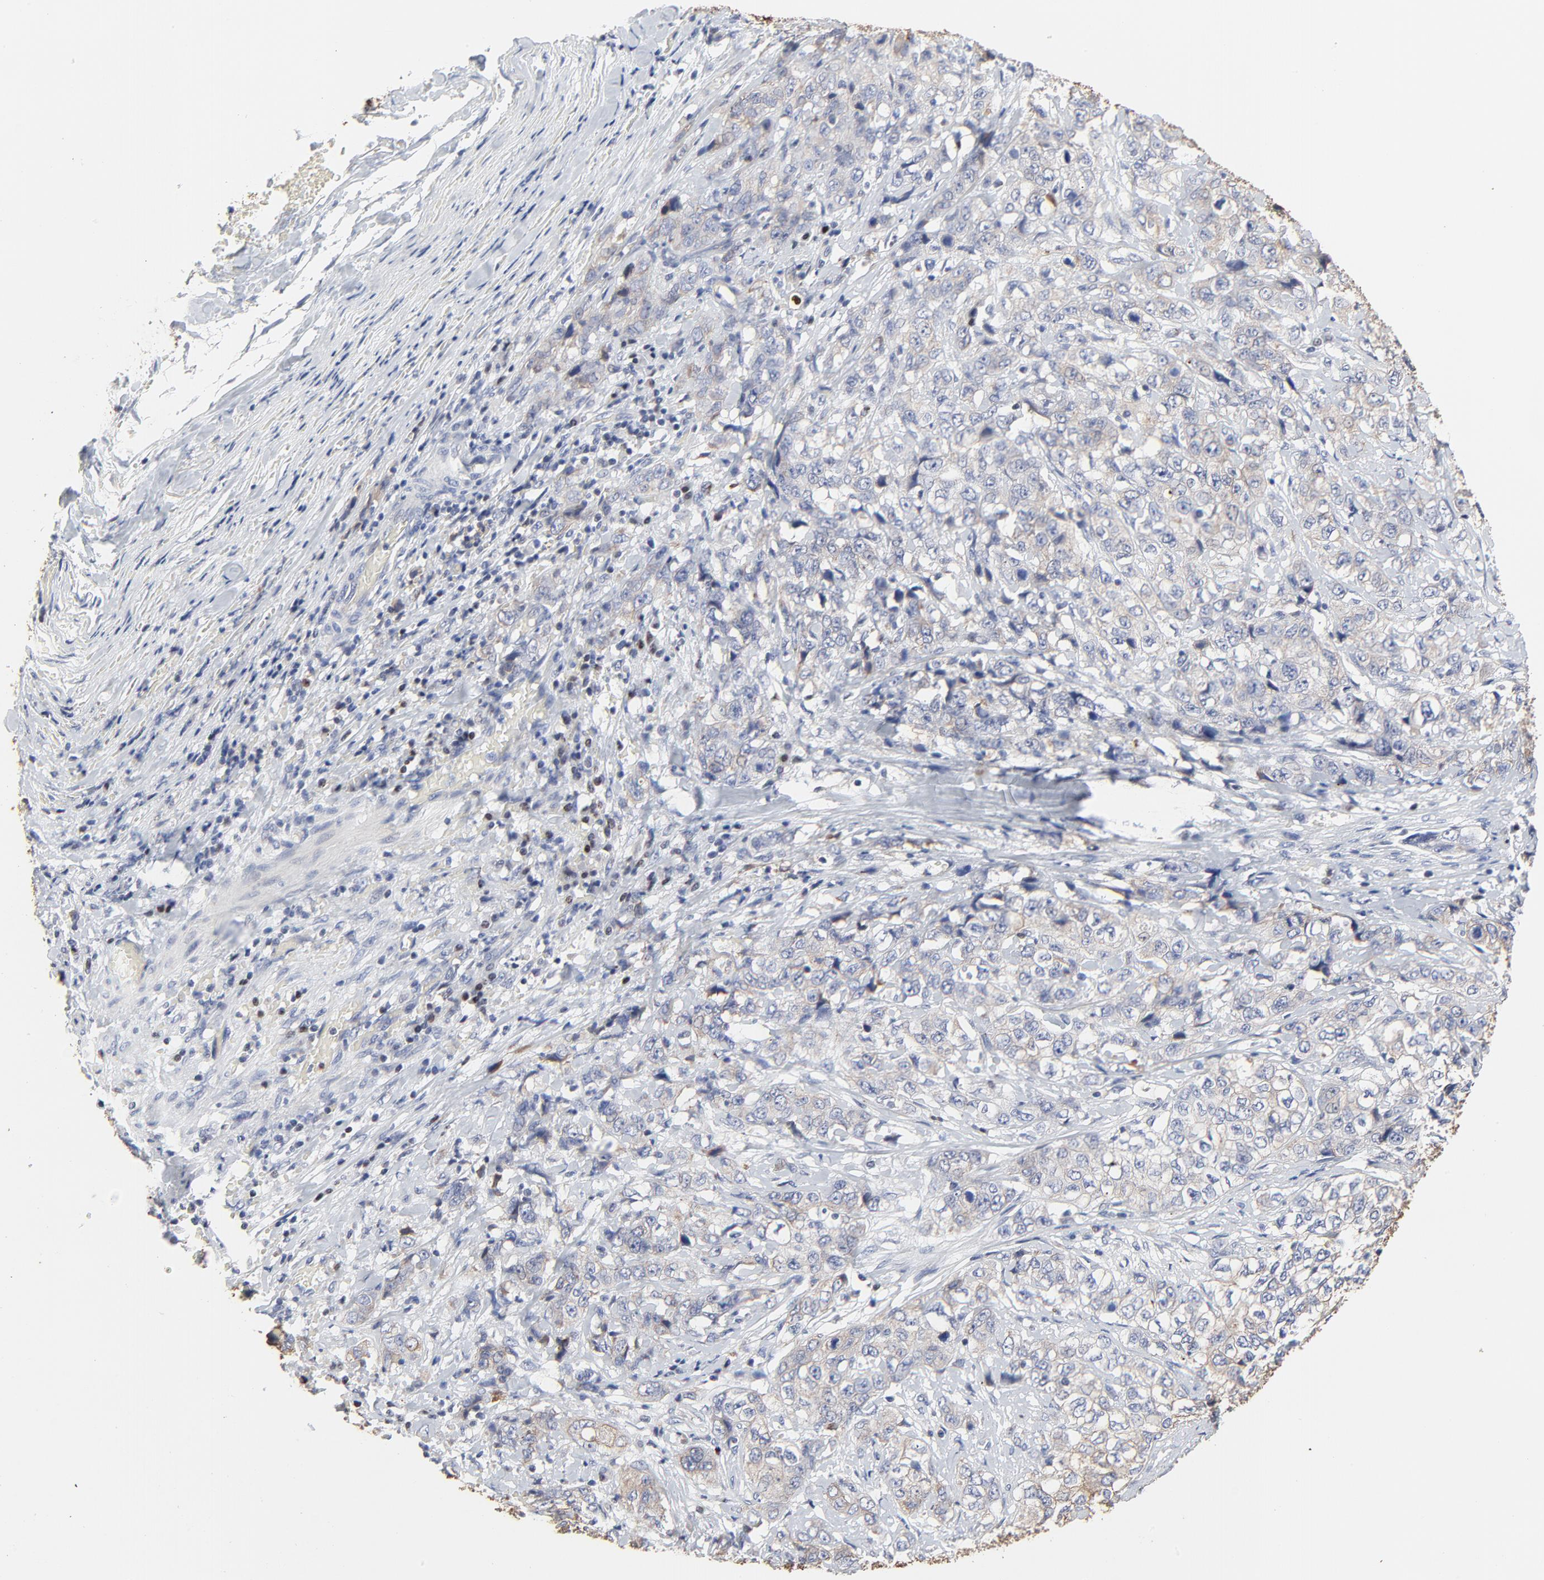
{"staining": {"intensity": "negative", "quantity": "none", "location": "none"}, "tissue": "stomach cancer", "cell_type": "Tumor cells", "image_type": "cancer", "snomed": [{"axis": "morphology", "description": "Adenocarcinoma, NOS"}, {"axis": "topography", "description": "Stomach"}], "caption": "Image shows no significant protein positivity in tumor cells of stomach cancer (adenocarcinoma).", "gene": "LNX1", "patient": {"sex": "male", "age": 48}}